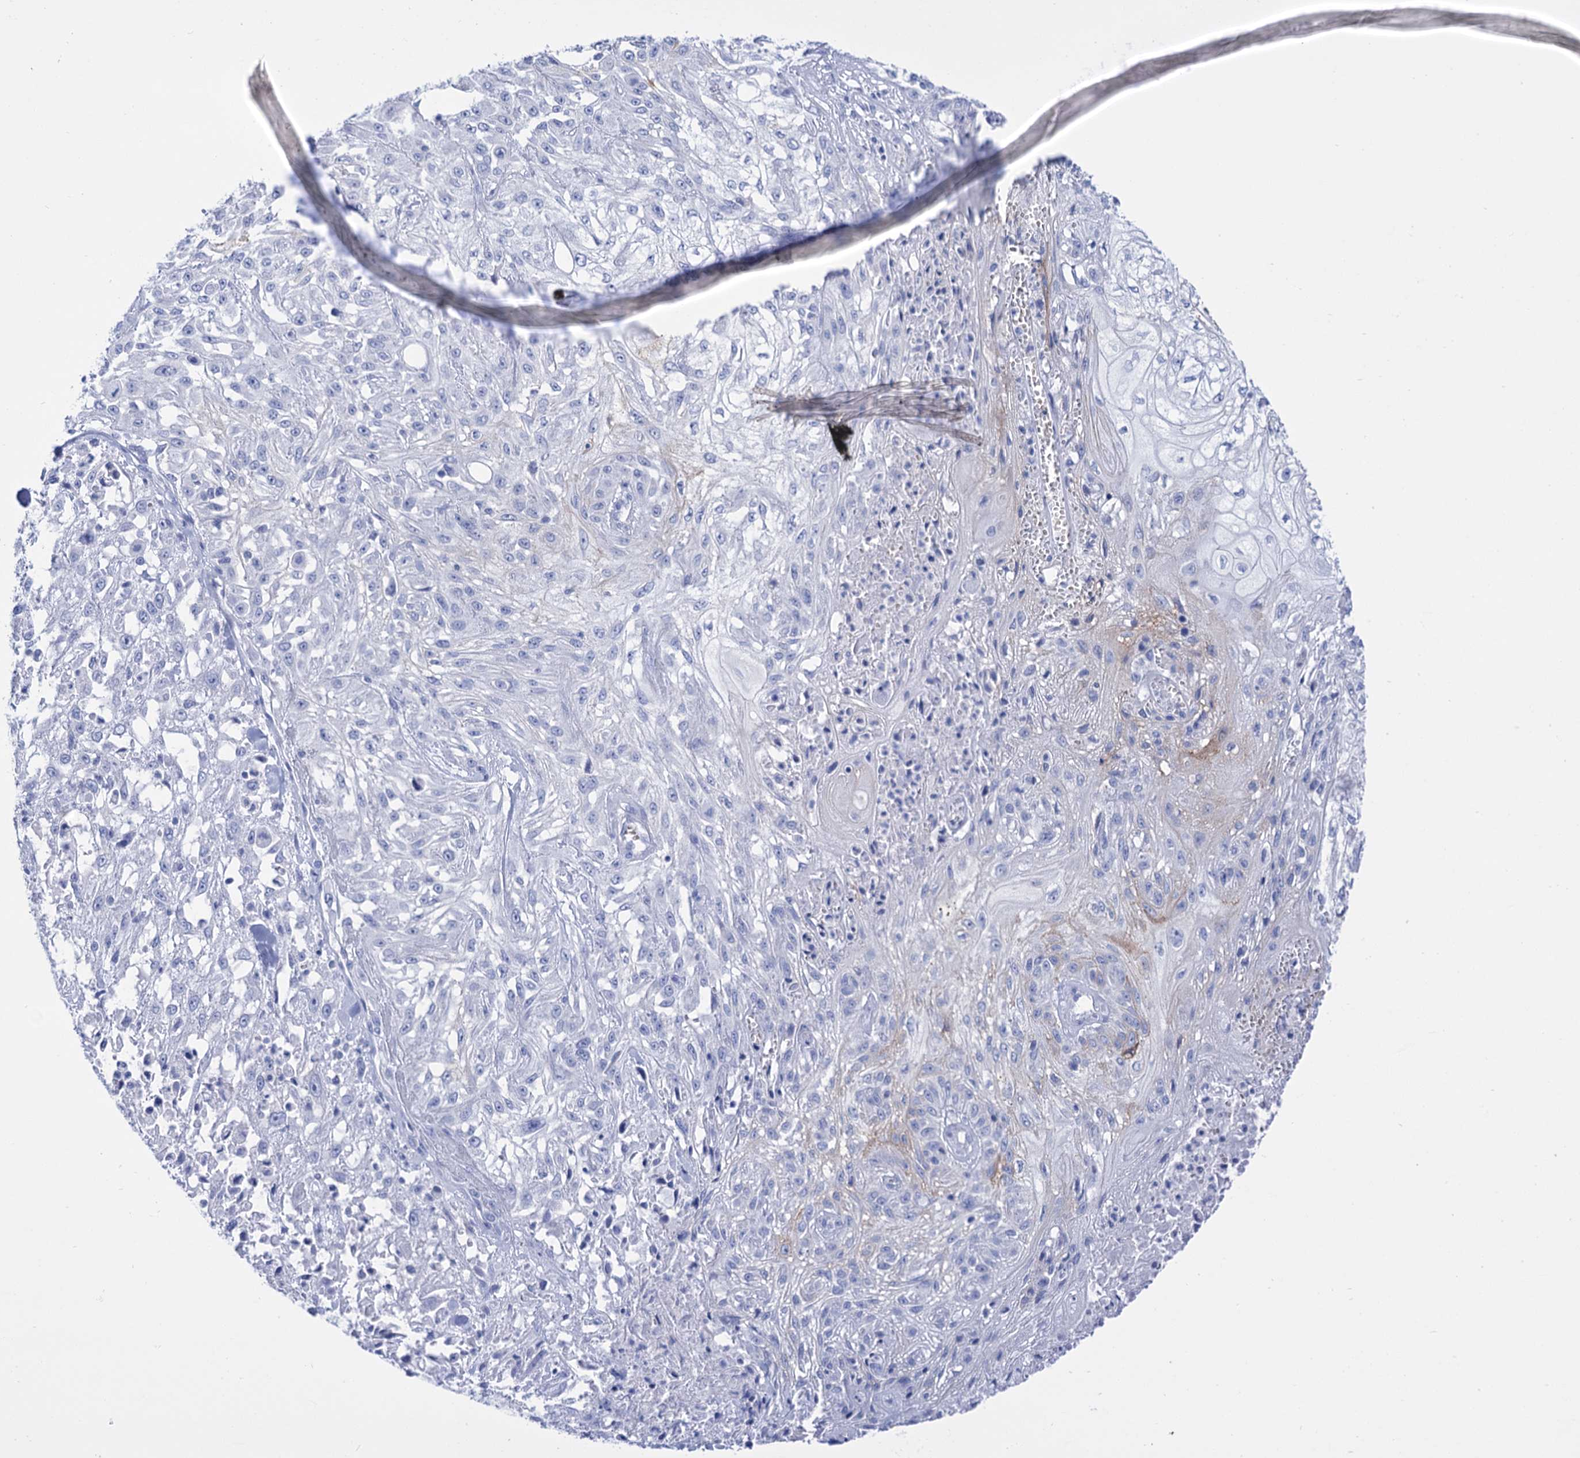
{"staining": {"intensity": "moderate", "quantity": "<25%", "location": "cytoplasmic/membranous"}, "tissue": "skin cancer", "cell_type": "Tumor cells", "image_type": "cancer", "snomed": [{"axis": "morphology", "description": "Squamous cell carcinoma, NOS"}, {"axis": "morphology", "description": "Squamous cell carcinoma, metastatic, NOS"}, {"axis": "topography", "description": "Skin"}, {"axis": "topography", "description": "Lymph node"}], "caption": "Protein staining of skin cancer (squamous cell carcinoma) tissue exhibits moderate cytoplasmic/membranous positivity in approximately <25% of tumor cells. The staining is performed using DAB (3,3'-diaminobenzidine) brown chromogen to label protein expression. The nuclei are counter-stained blue using hematoxylin.", "gene": "YARS2", "patient": {"sex": "male", "age": 75}}